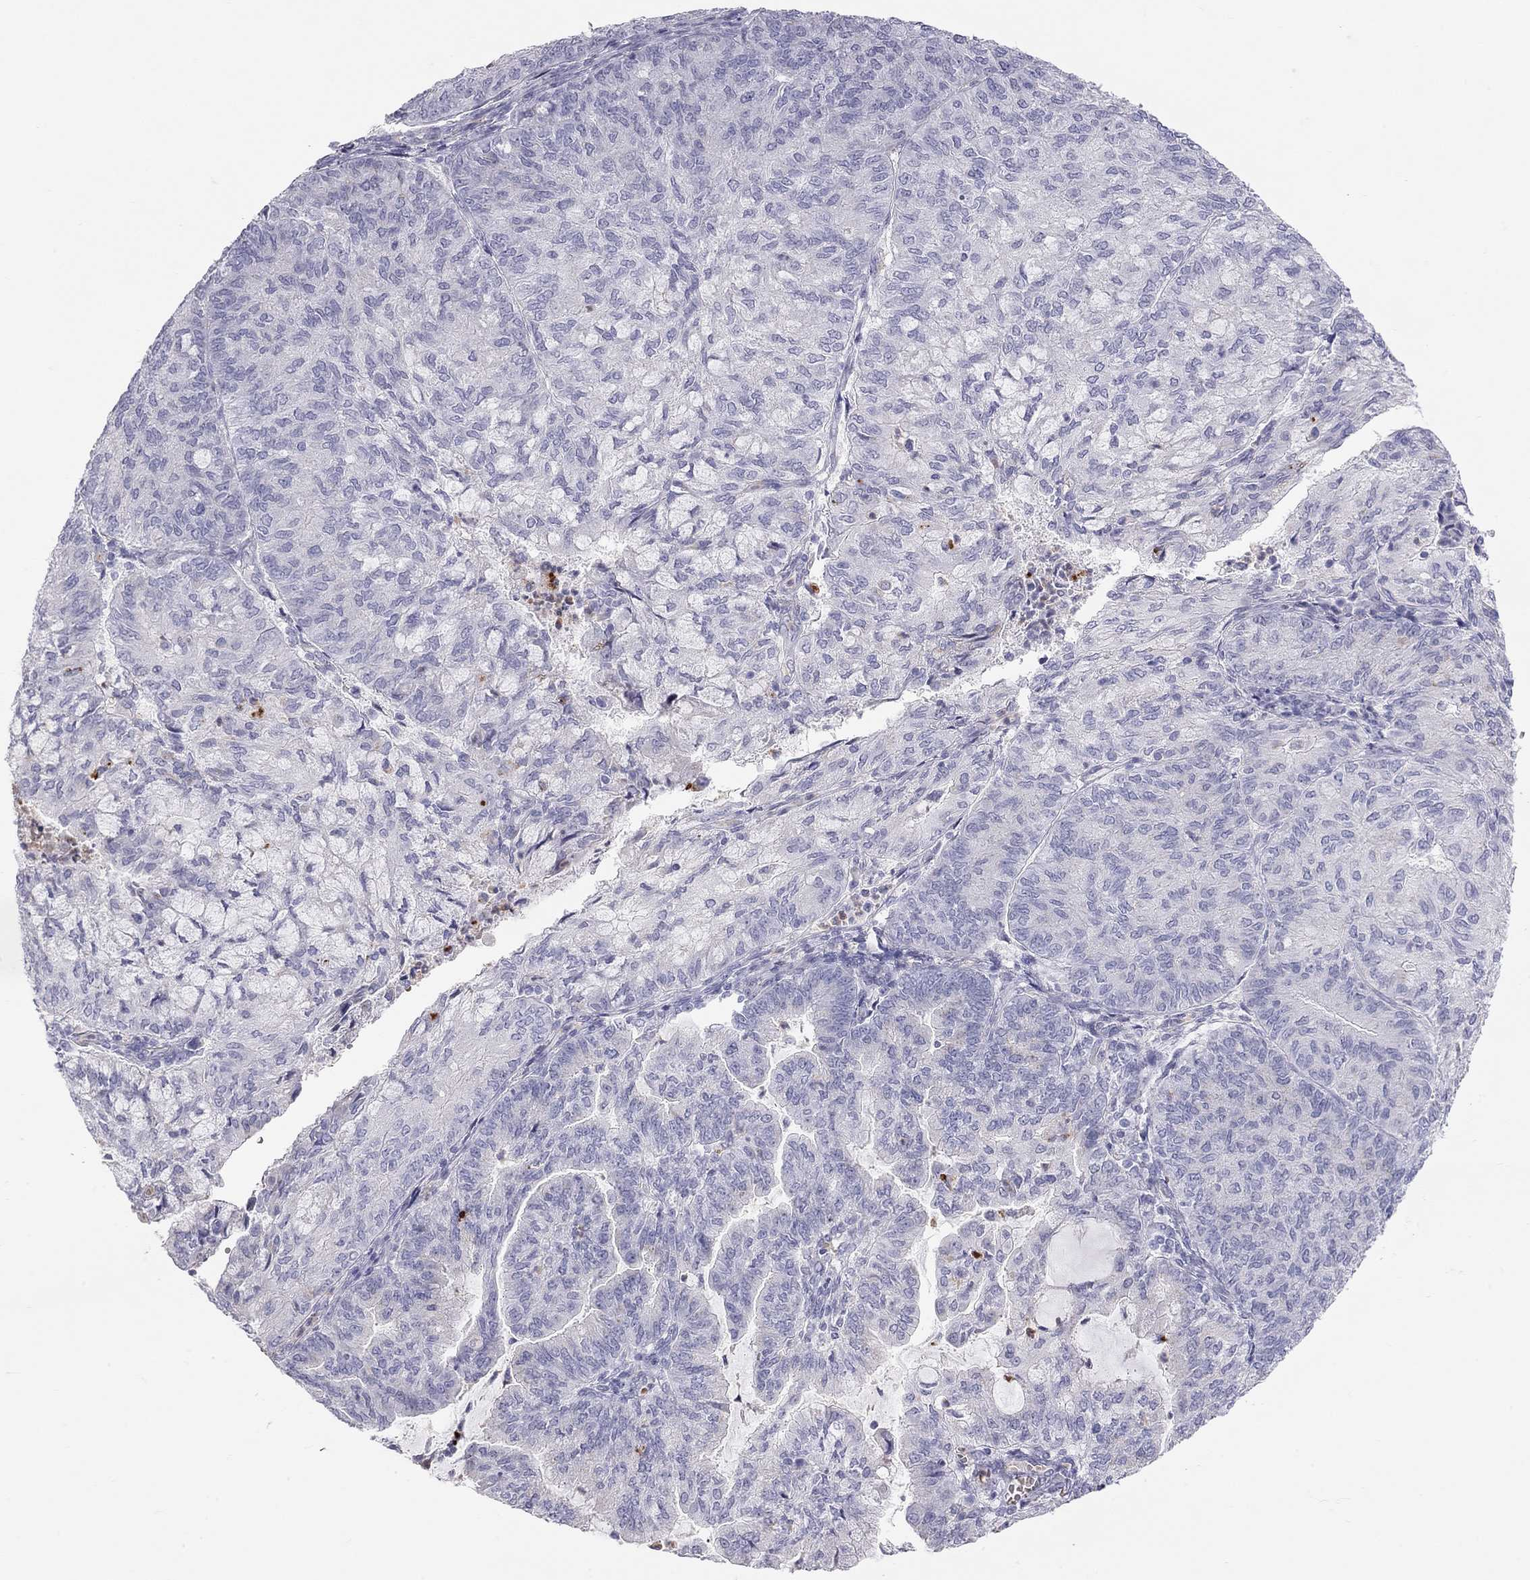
{"staining": {"intensity": "negative", "quantity": "none", "location": "none"}, "tissue": "endometrial cancer", "cell_type": "Tumor cells", "image_type": "cancer", "snomed": [{"axis": "morphology", "description": "Adenocarcinoma, NOS"}, {"axis": "topography", "description": "Endometrium"}], "caption": "This histopathology image is of endometrial cancer stained with immunohistochemistry (IHC) to label a protein in brown with the nuclei are counter-stained blue. There is no expression in tumor cells.", "gene": "TDRD6", "patient": {"sex": "female", "age": 82}}